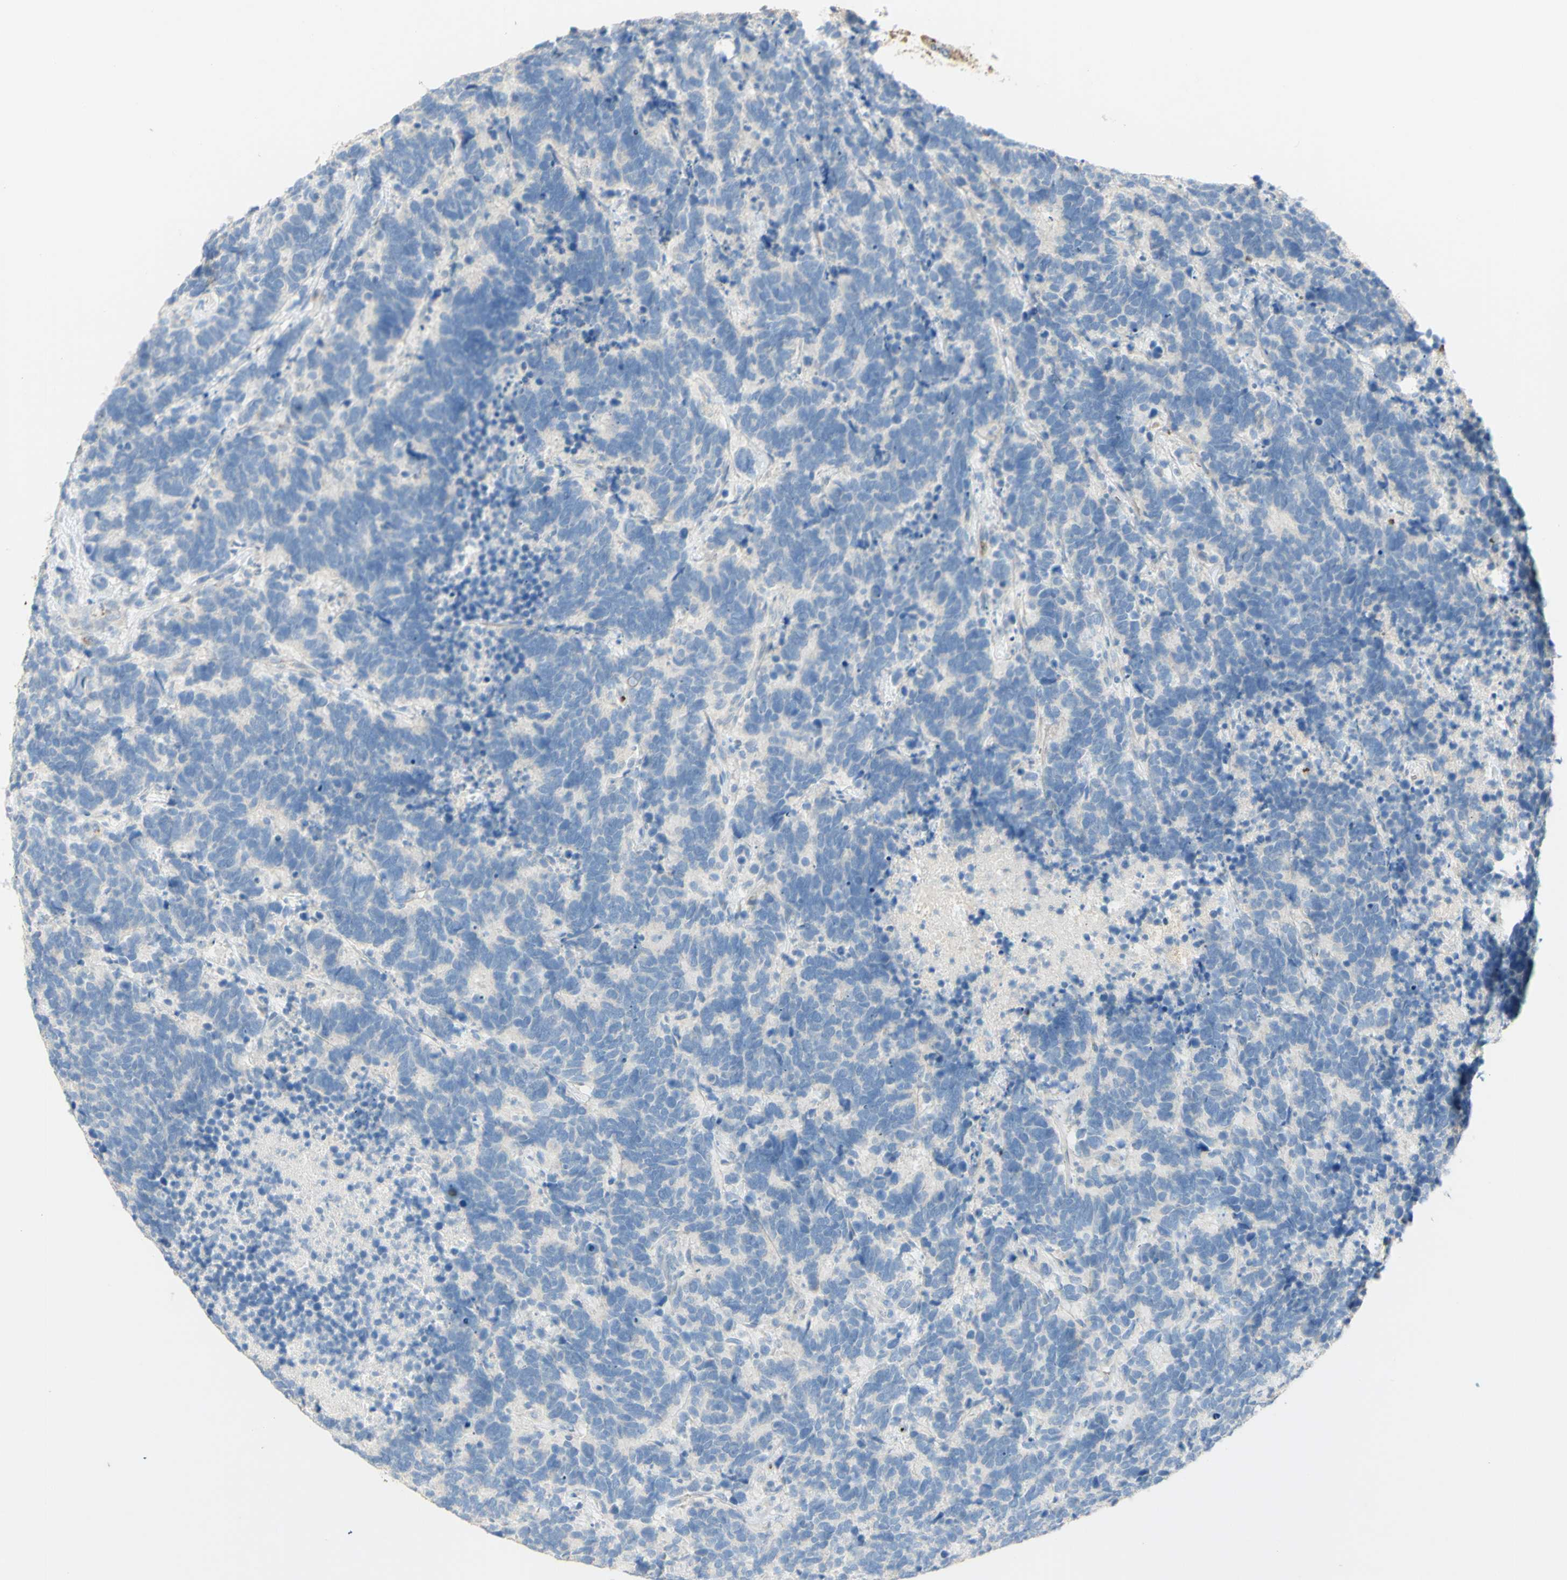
{"staining": {"intensity": "negative", "quantity": "none", "location": "none"}, "tissue": "carcinoid", "cell_type": "Tumor cells", "image_type": "cancer", "snomed": [{"axis": "morphology", "description": "Carcinoma, NOS"}, {"axis": "morphology", "description": "Carcinoid, malignant, NOS"}, {"axis": "topography", "description": "Urinary bladder"}], "caption": "High power microscopy histopathology image of an immunohistochemistry histopathology image of carcinoid, revealing no significant positivity in tumor cells. The staining was performed using DAB (3,3'-diaminobenzidine) to visualize the protein expression in brown, while the nuclei were stained in blue with hematoxylin (Magnification: 20x).", "gene": "GAN", "patient": {"sex": "male", "age": 57}}